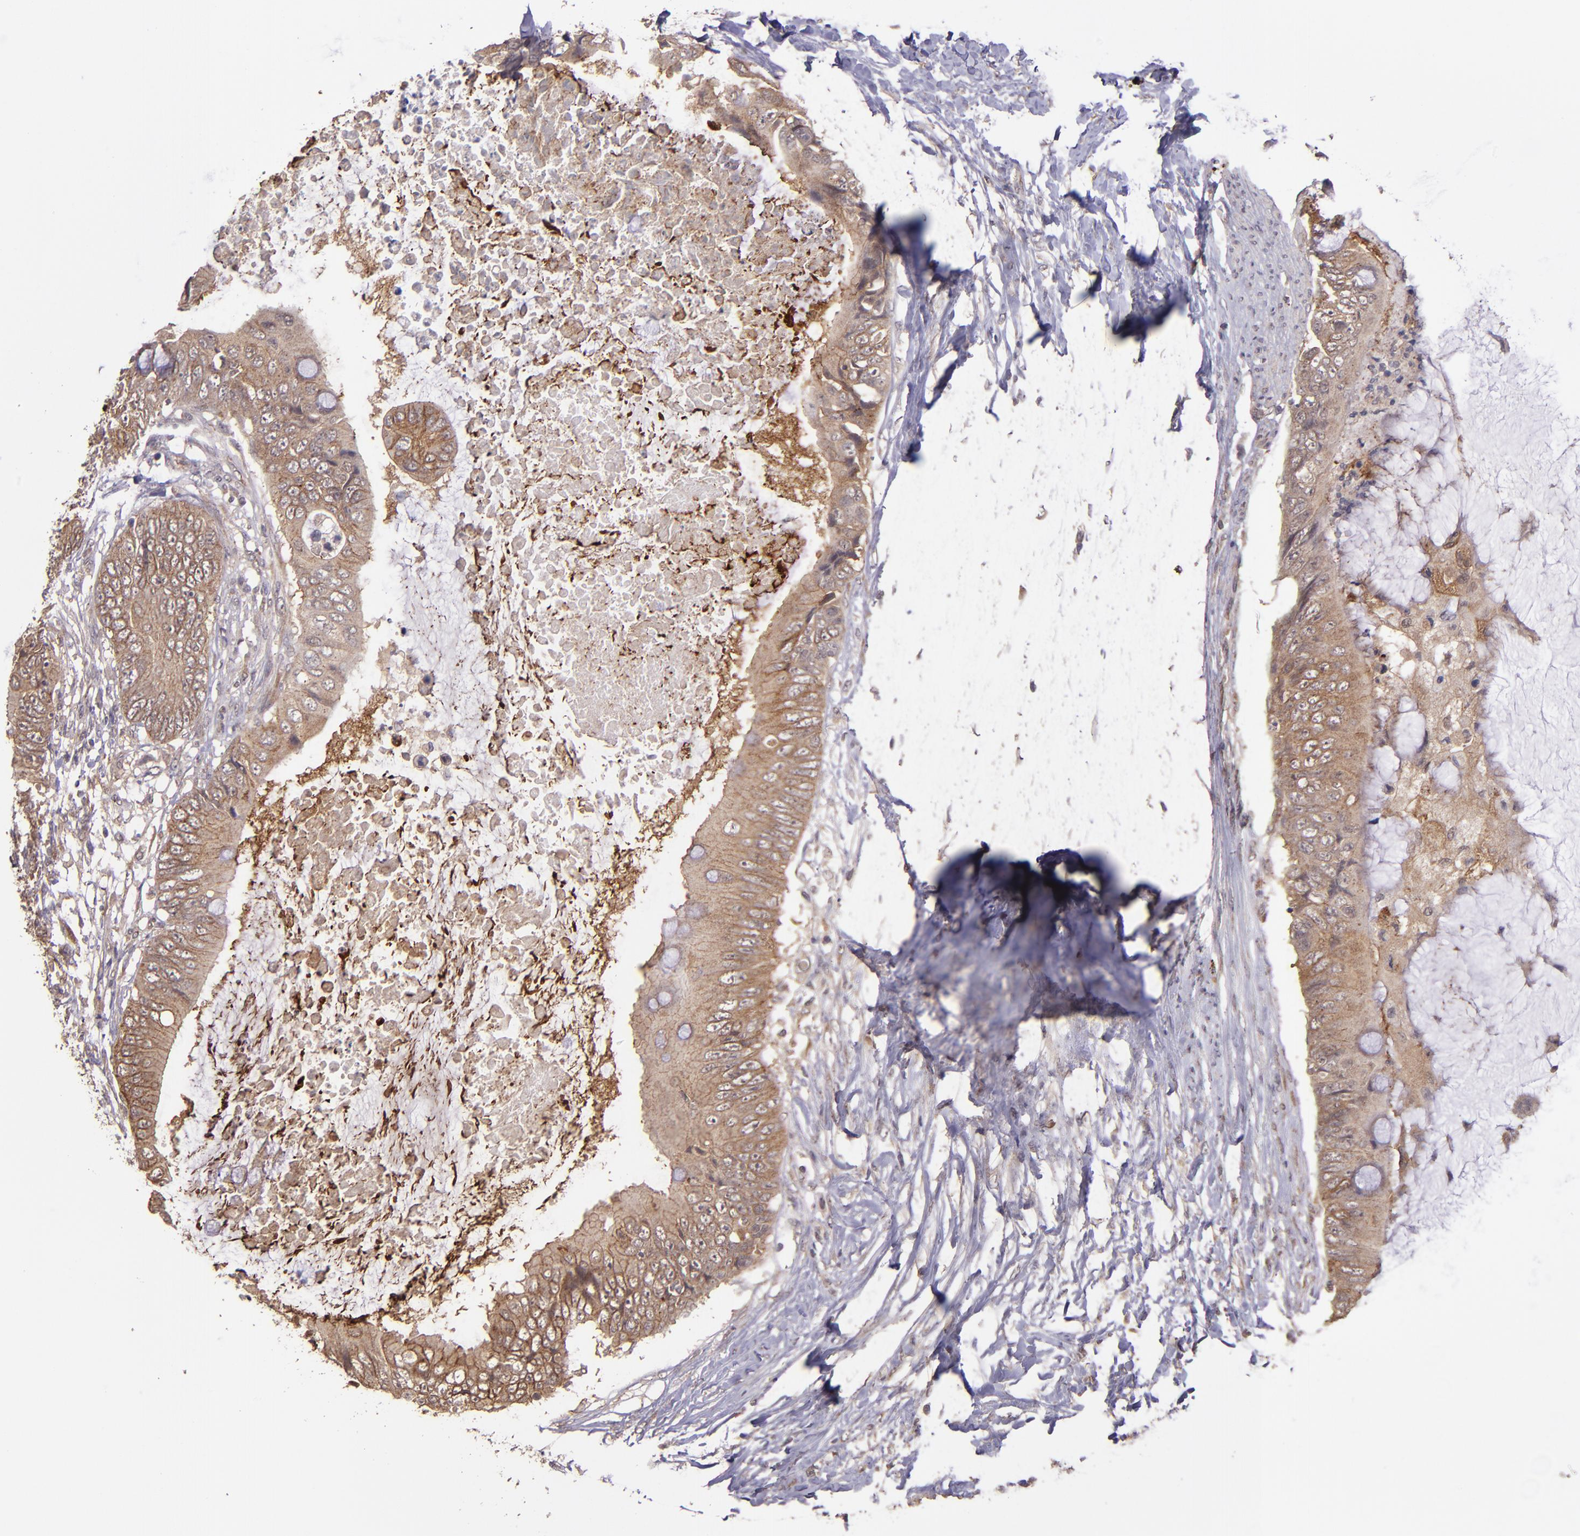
{"staining": {"intensity": "moderate", "quantity": ">75%", "location": "cytoplasmic/membranous"}, "tissue": "colorectal cancer", "cell_type": "Tumor cells", "image_type": "cancer", "snomed": [{"axis": "morphology", "description": "Normal tissue, NOS"}, {"axis": "morphology", "description": "Adenocarcinoma, NOS"}, {"axis": "topography", "description": "Rectum"}, {"axis": "topography", "description": "Peripheral nerve tissue"}], "caption": "A histopathology image showing moderate cytoplasmic/membranous expression in approximately >75% of tumor cells in colorectal cancer (adenocarcinoma), as visualized by brown immunohistochemical staining.", "gene": "TAF7L", "patient": {"sex": "female", "age": 77}}